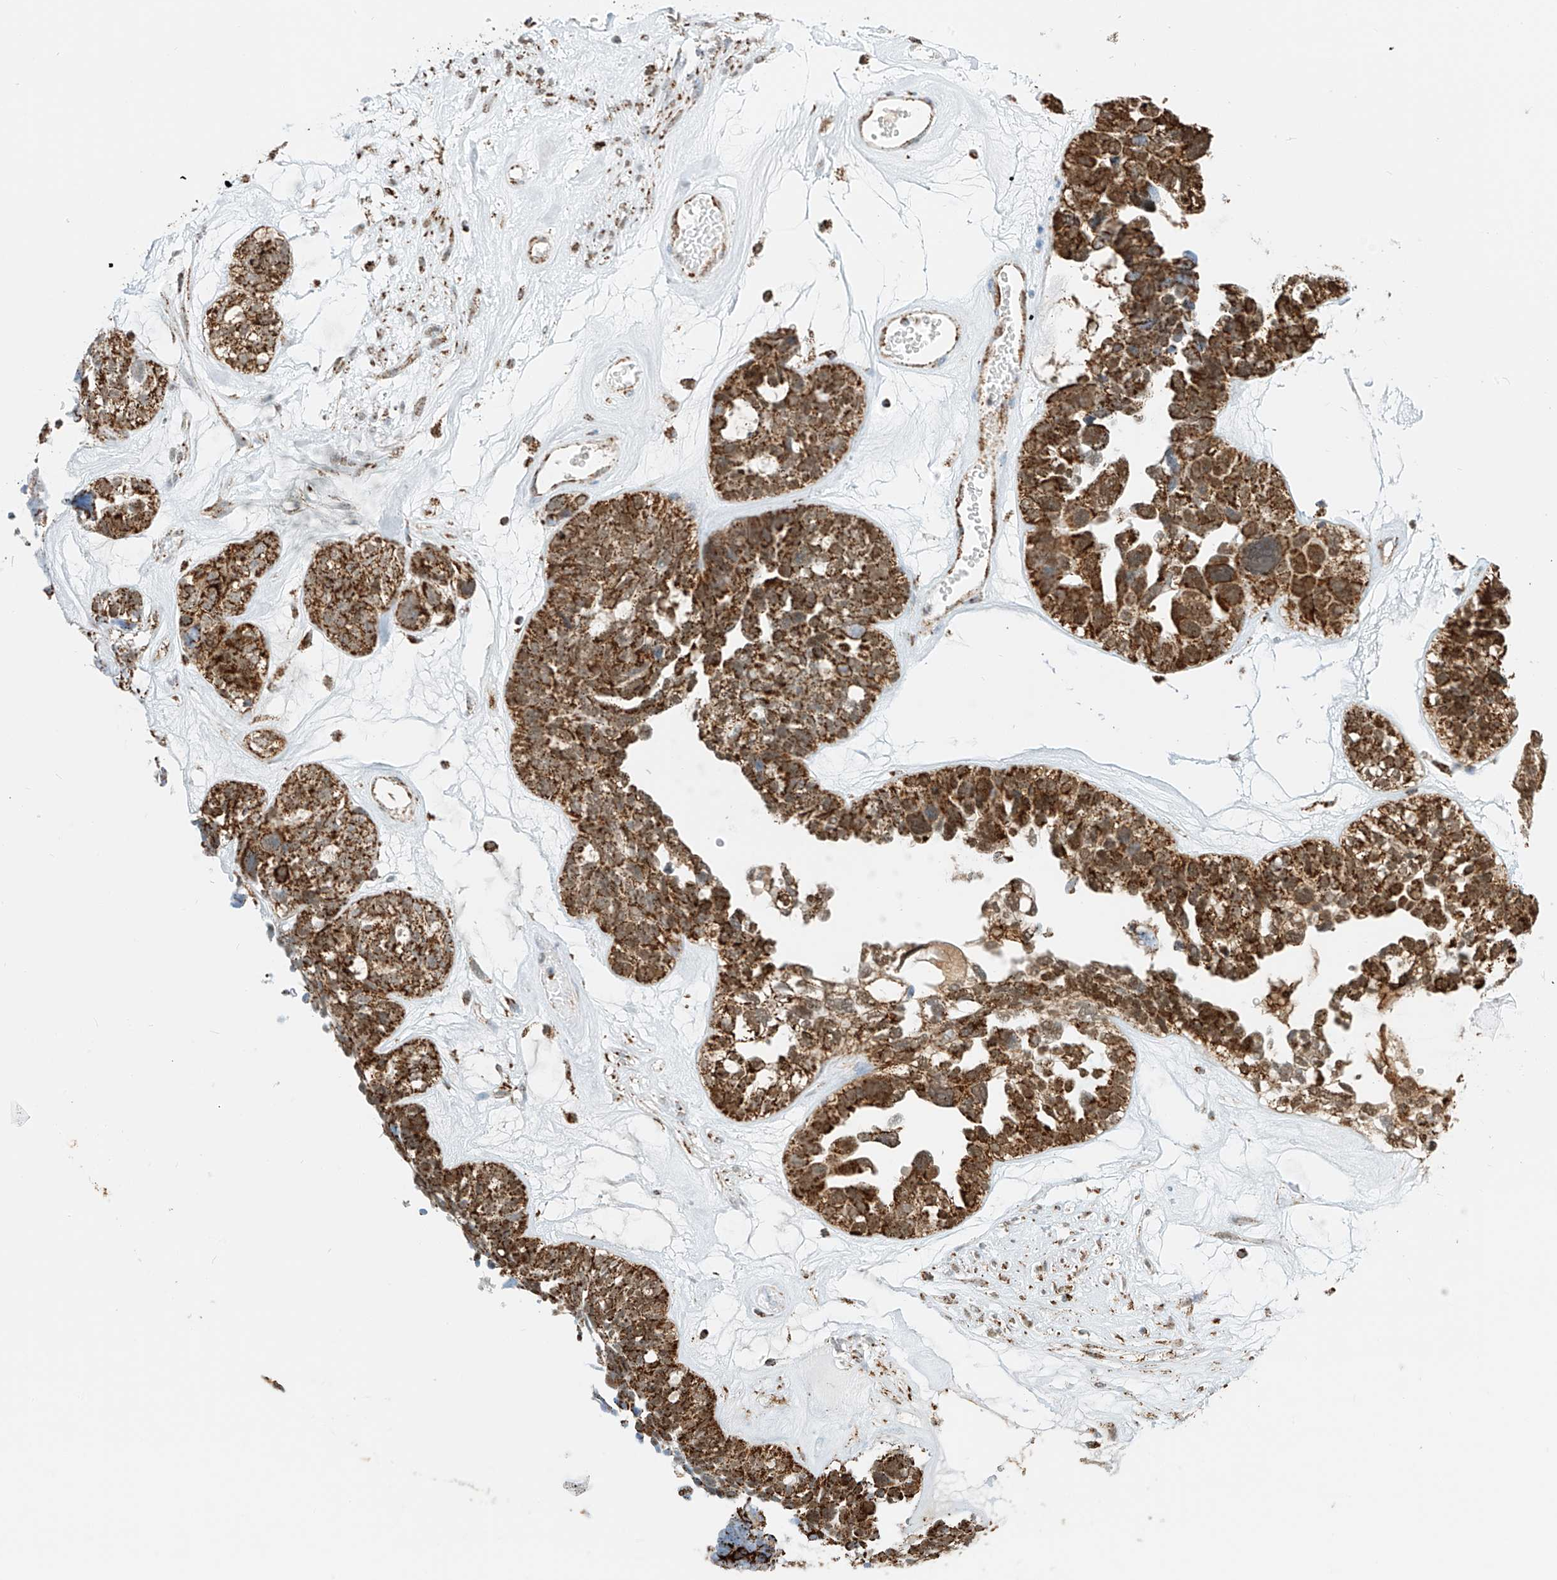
{"staining": {"intensity": "strong", "quantity": ">75%", "location": "cytoplasmic/membranous"}, "tissue": "ovarian cancer", "cell_type": "Tumor cells", "image_type": "cancer", "snomed": [{"axis": "morphology", "description": "Cystadenocarcinoma, serous, NOS"}, {"axis": "topography", "description": "Ovary"}], "caption": "Tumor cells display strong cytoplasmic/membranous expression in approximately >75% of cells in ovarian cancer.", "gene": "PPA2", "patient": {"sex": "female", "age": 79}}